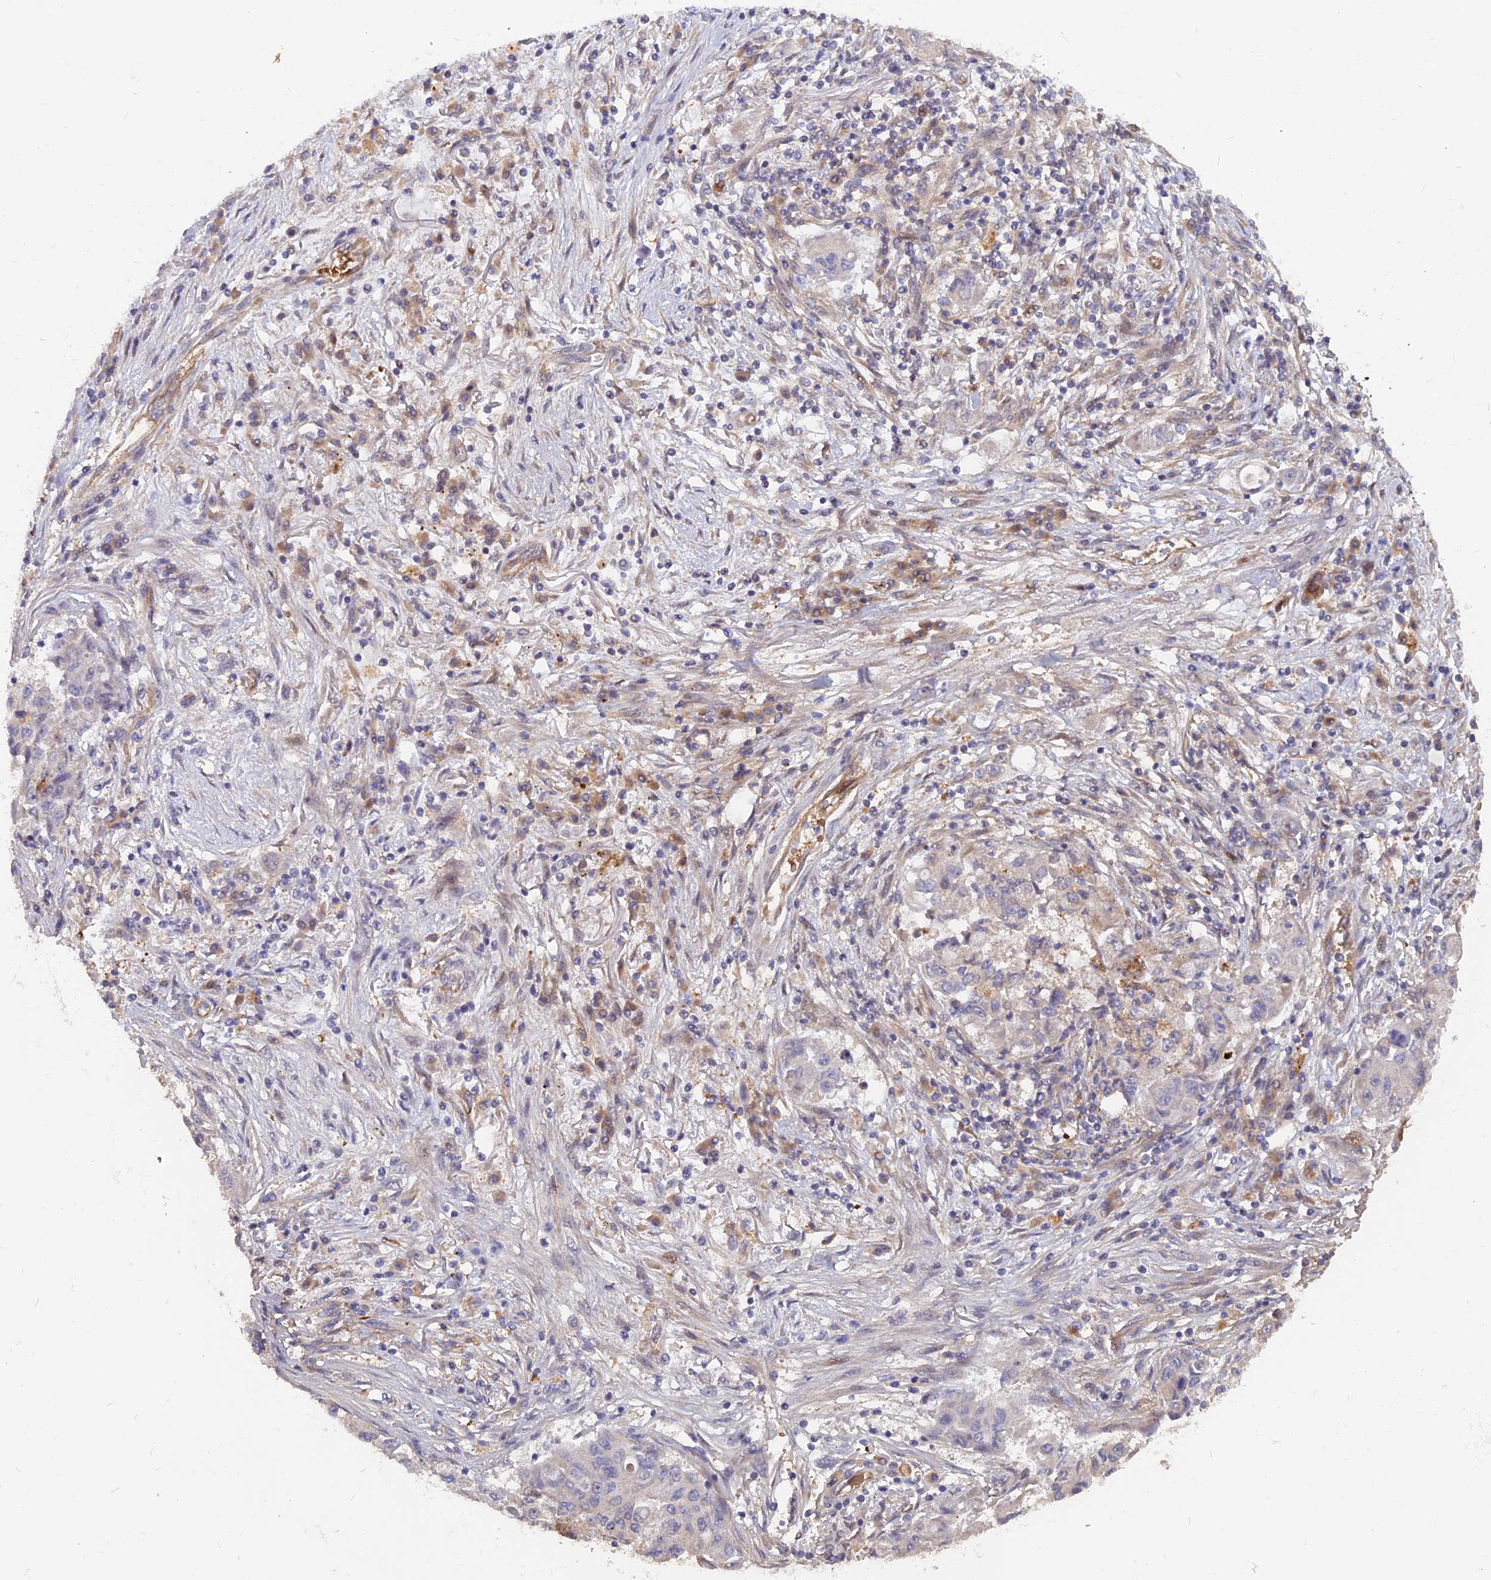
{"staining": {"intensity": "negative", "quantity": "none", "location": "none"}, "tissue": "lung cancer", "cell_type": "Tumor cells", "image_type": "cancer", "snomed": [{"axis": "morphology", "description": "Squamous cell carcinoma, NOS"}, {"axis": "topography", "description": "Lung"}], "caption": "Tumor cells show no significant protein staining in lung cancer (squamous cell carcinoma).", "gene": "ARL2BP", "patient": {"sex": "male", "age": 74}}